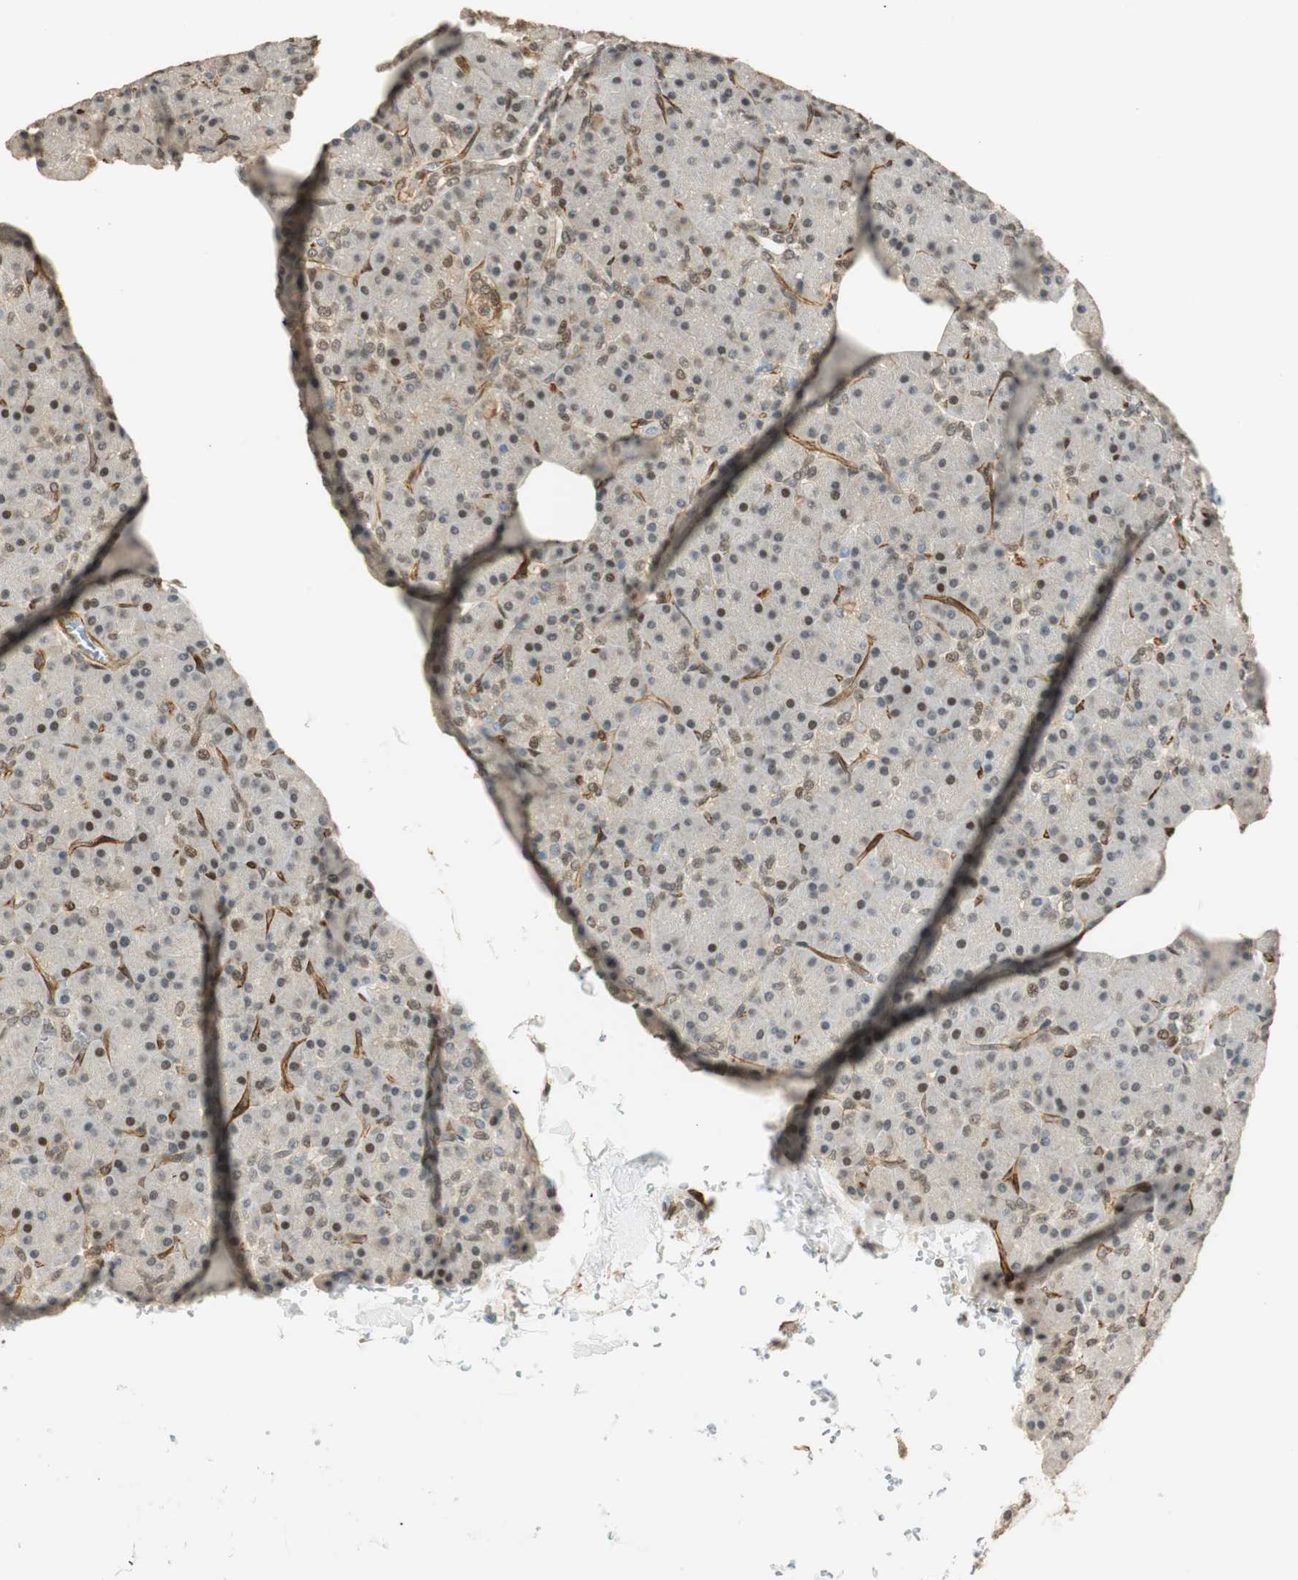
{"staining": {"intensity": "weak", "quantity": "<25%", "location": "nuclear"}, "tissue": "pancreas", "cell_type": "Exocrine glandular cells", "image_type": "normal", "snomed": [{"axis": "morphology", "description": "Normal tissue, NOS"}, {"axis": "topography", "description": "Pancreas"}], "caption": "Exocrine glandular cells show no significant protein expression in unremarkable pancreas. (Stains: DAB (3,3'-diaminobenzidine) immunohistochemistry (IHC) with hematoxylin counter stain, Microscopy: brightfield microscopy at high magnification).", "gene": "NES", "patient": {"sex": "female", "age": 43}}